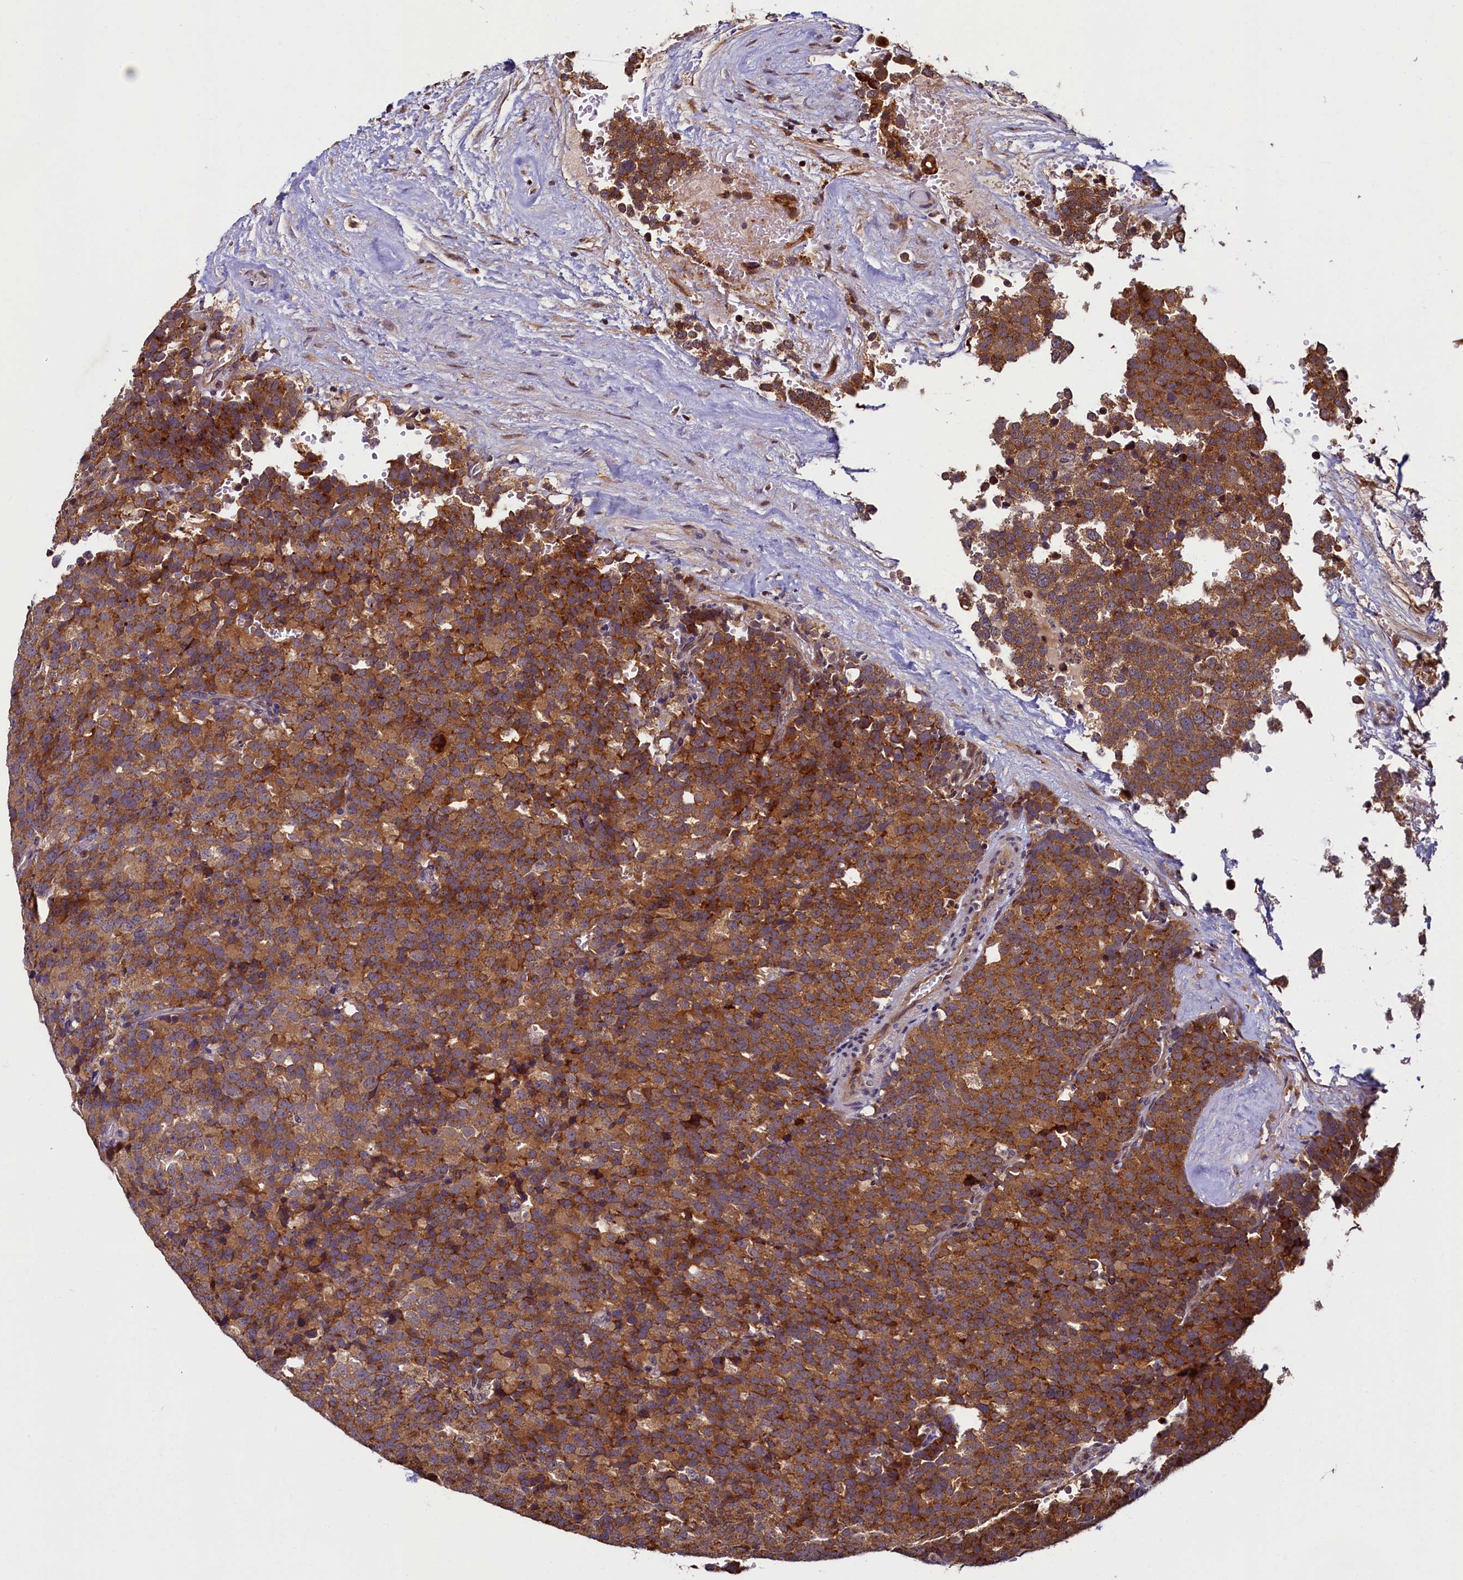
{"staining": {"intensity": "strong", "quantity": ">75%", "location": "cytoplasmic/membranous"}, "tissue": "testis cancer", "cell_type": "Tumor cells", "image_type": "cancer", "snomed": [{"axis": "morphology", "description": "Seminoma, NOS"}, {"axis": "topography", "description": "Testis"}], "caption": "Tumor cells show high levels of strong cytoplasmic/membranous expression in approximately >75% of cells in human seminoma (testis). (Brightfield microscopy of DAB IHC at high magnification).", "gene": "NCKAP5L", "patient": {"sex": "male", "age": 71}}